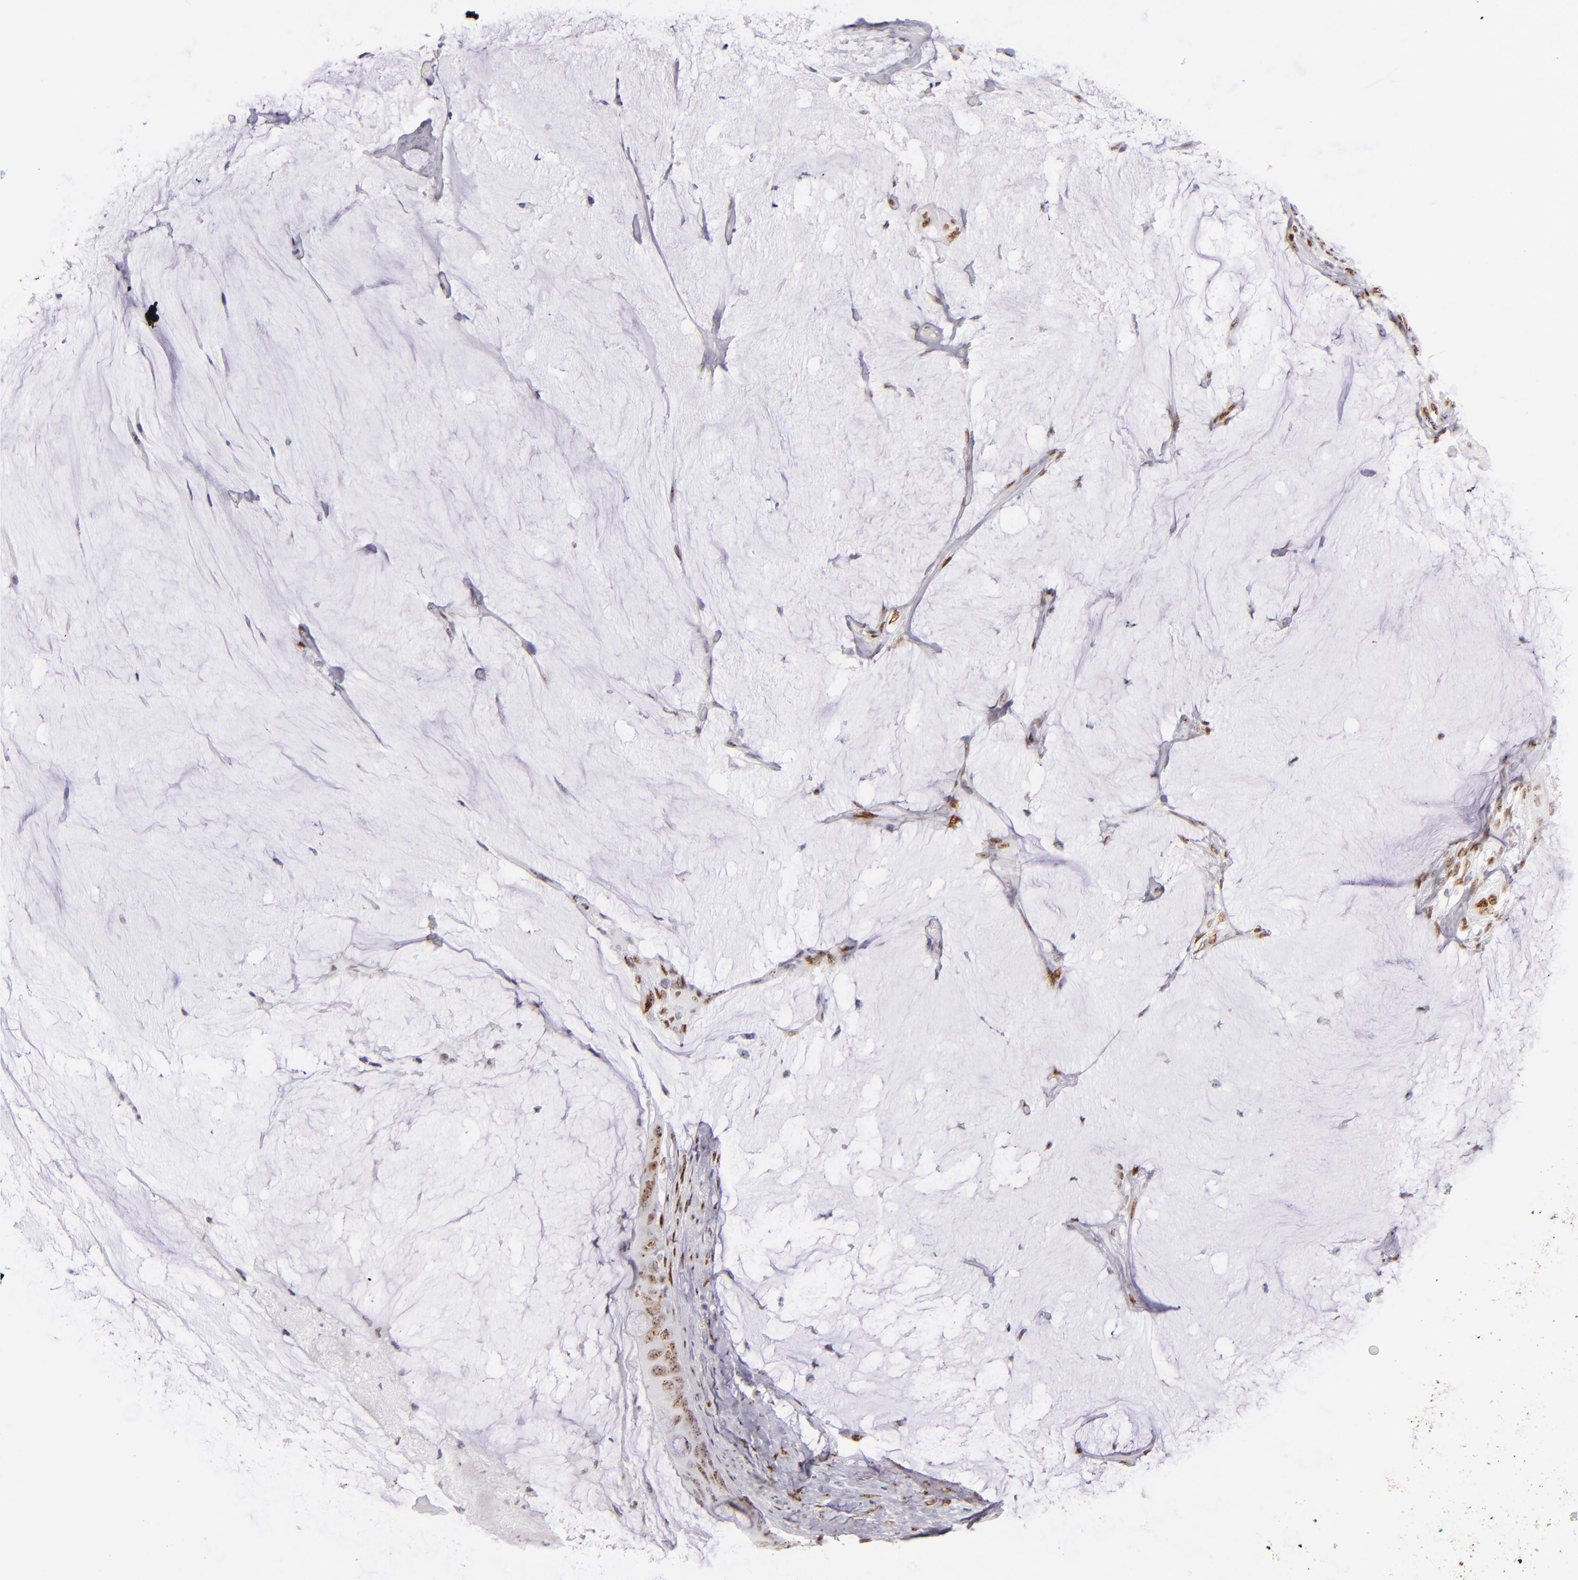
{"staining": {"intensity": "weak", "quantity": "25%-75%", "location": "nuclear"}, "tissue": "colorectal cancer", "cell_type": "Tumor cells", "image_type": "cancer", "snomed": [{"axis": "morphology", "description": "Normal tissue, NOS"}, {"axis": "morphology", "description": "Adenocarcinoma, NOS"}, {"axis": "topography", "description": "Rectum"}, {"axis": "topography", "description": "Peripheral nerve tissue"}], "caption": "Protein expression analysis of colorectal cancer (adenocarcinoma) exhibits weak nuclear positivity in approximately 25%-75% of tumor cells.", "gene": "TOP3A", "patient": {"sex": "female", "age": 77}}